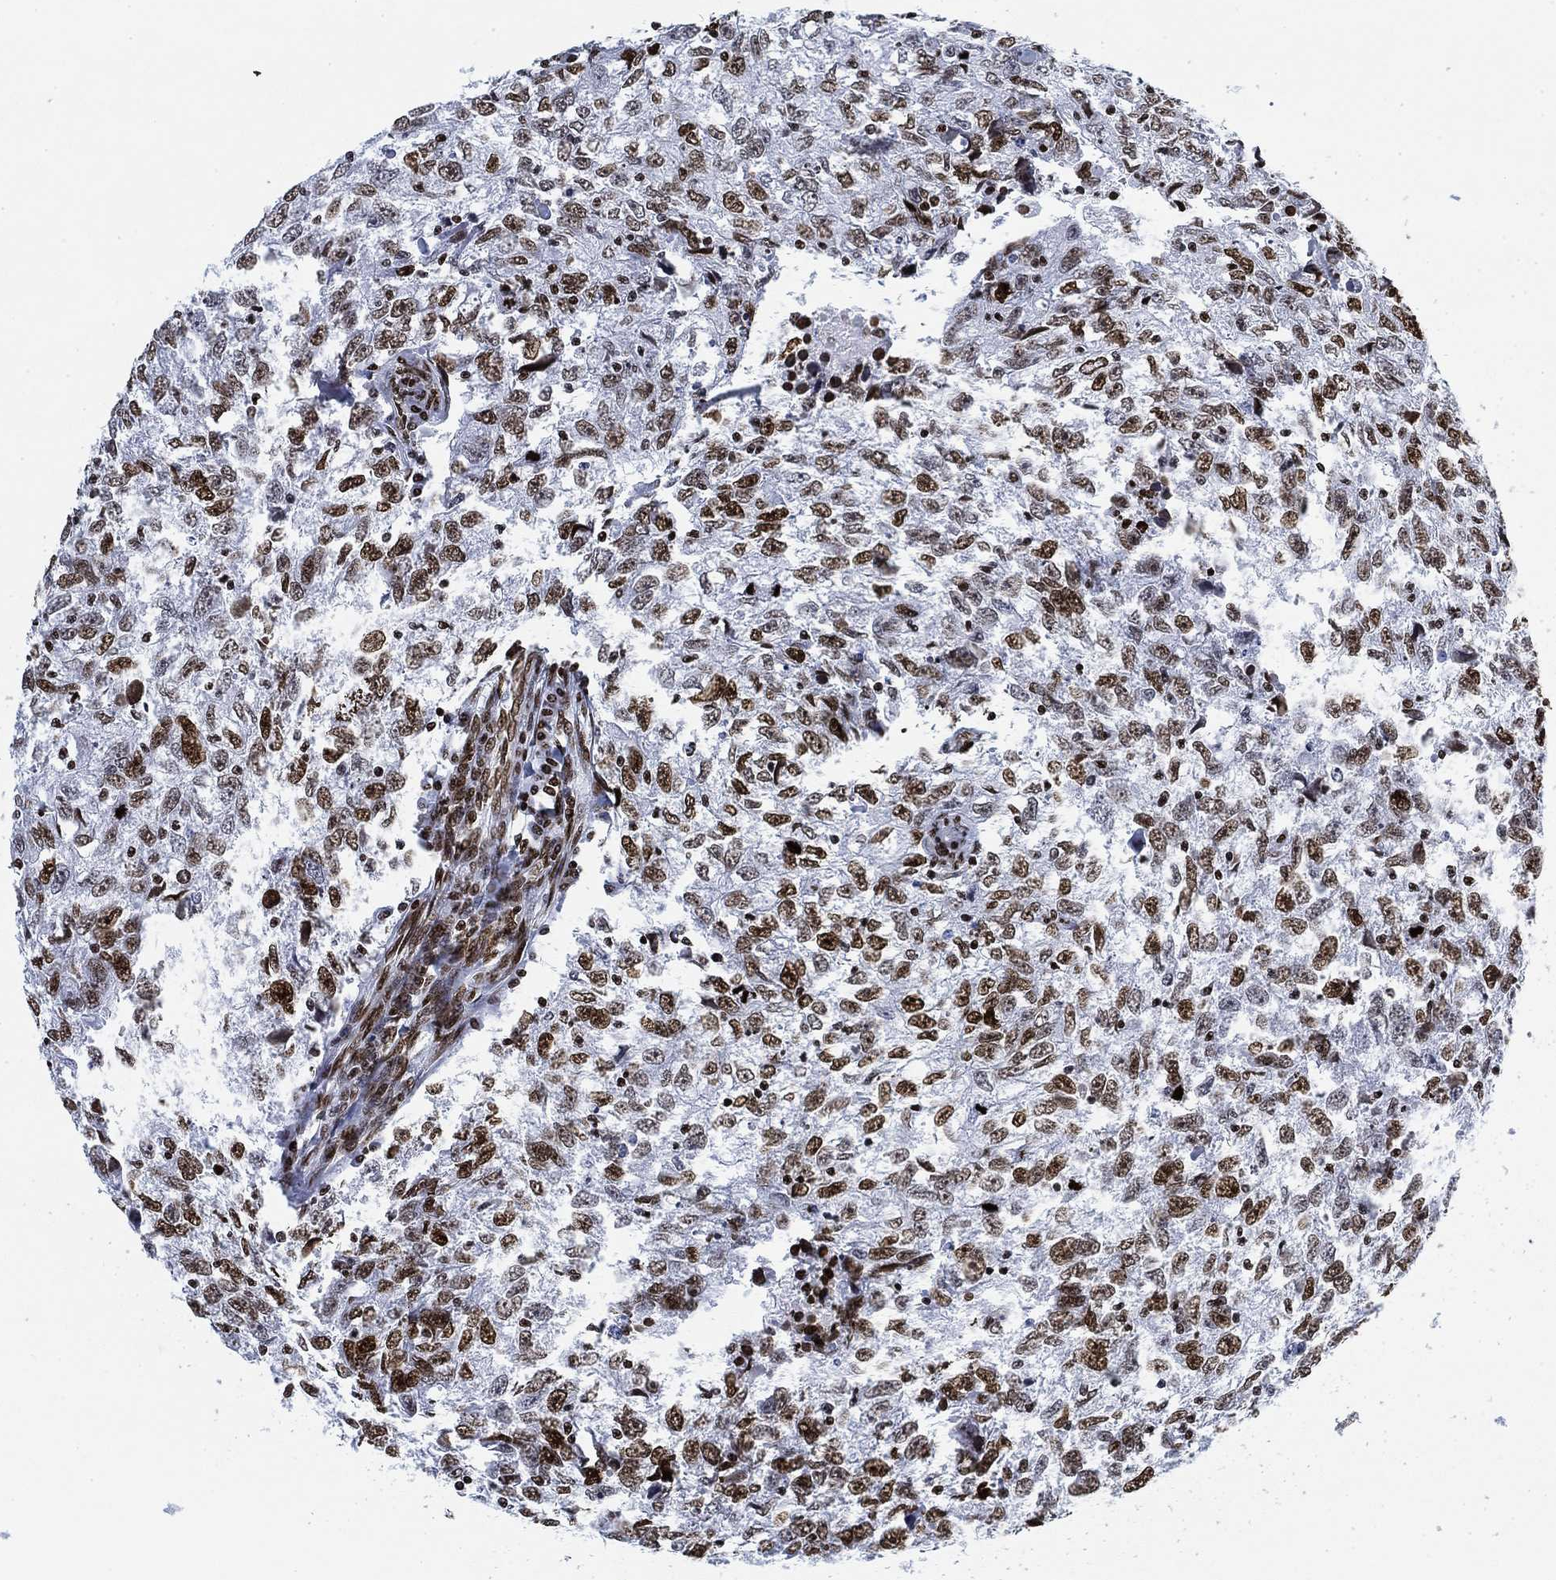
{"staining": {"intensity": "strong", "quantity": "25%-75%", "location": "nuclear"}, "tissue": "breast cancer", "cell_type": "Tumor cells", "image_type": "cancer", "snomed": [{"axis": "morphology", "description": "Duct carcinoma"}, {"axis": "topography", "description": "Breast"}], "caption": "Human breast cancer (infiltrating ductal carcinoma) stained with a protein marker demonstrates strong staining in tumor cells.", "gene": "H1-10", "patient": {"sex": "female", "age": 30}}